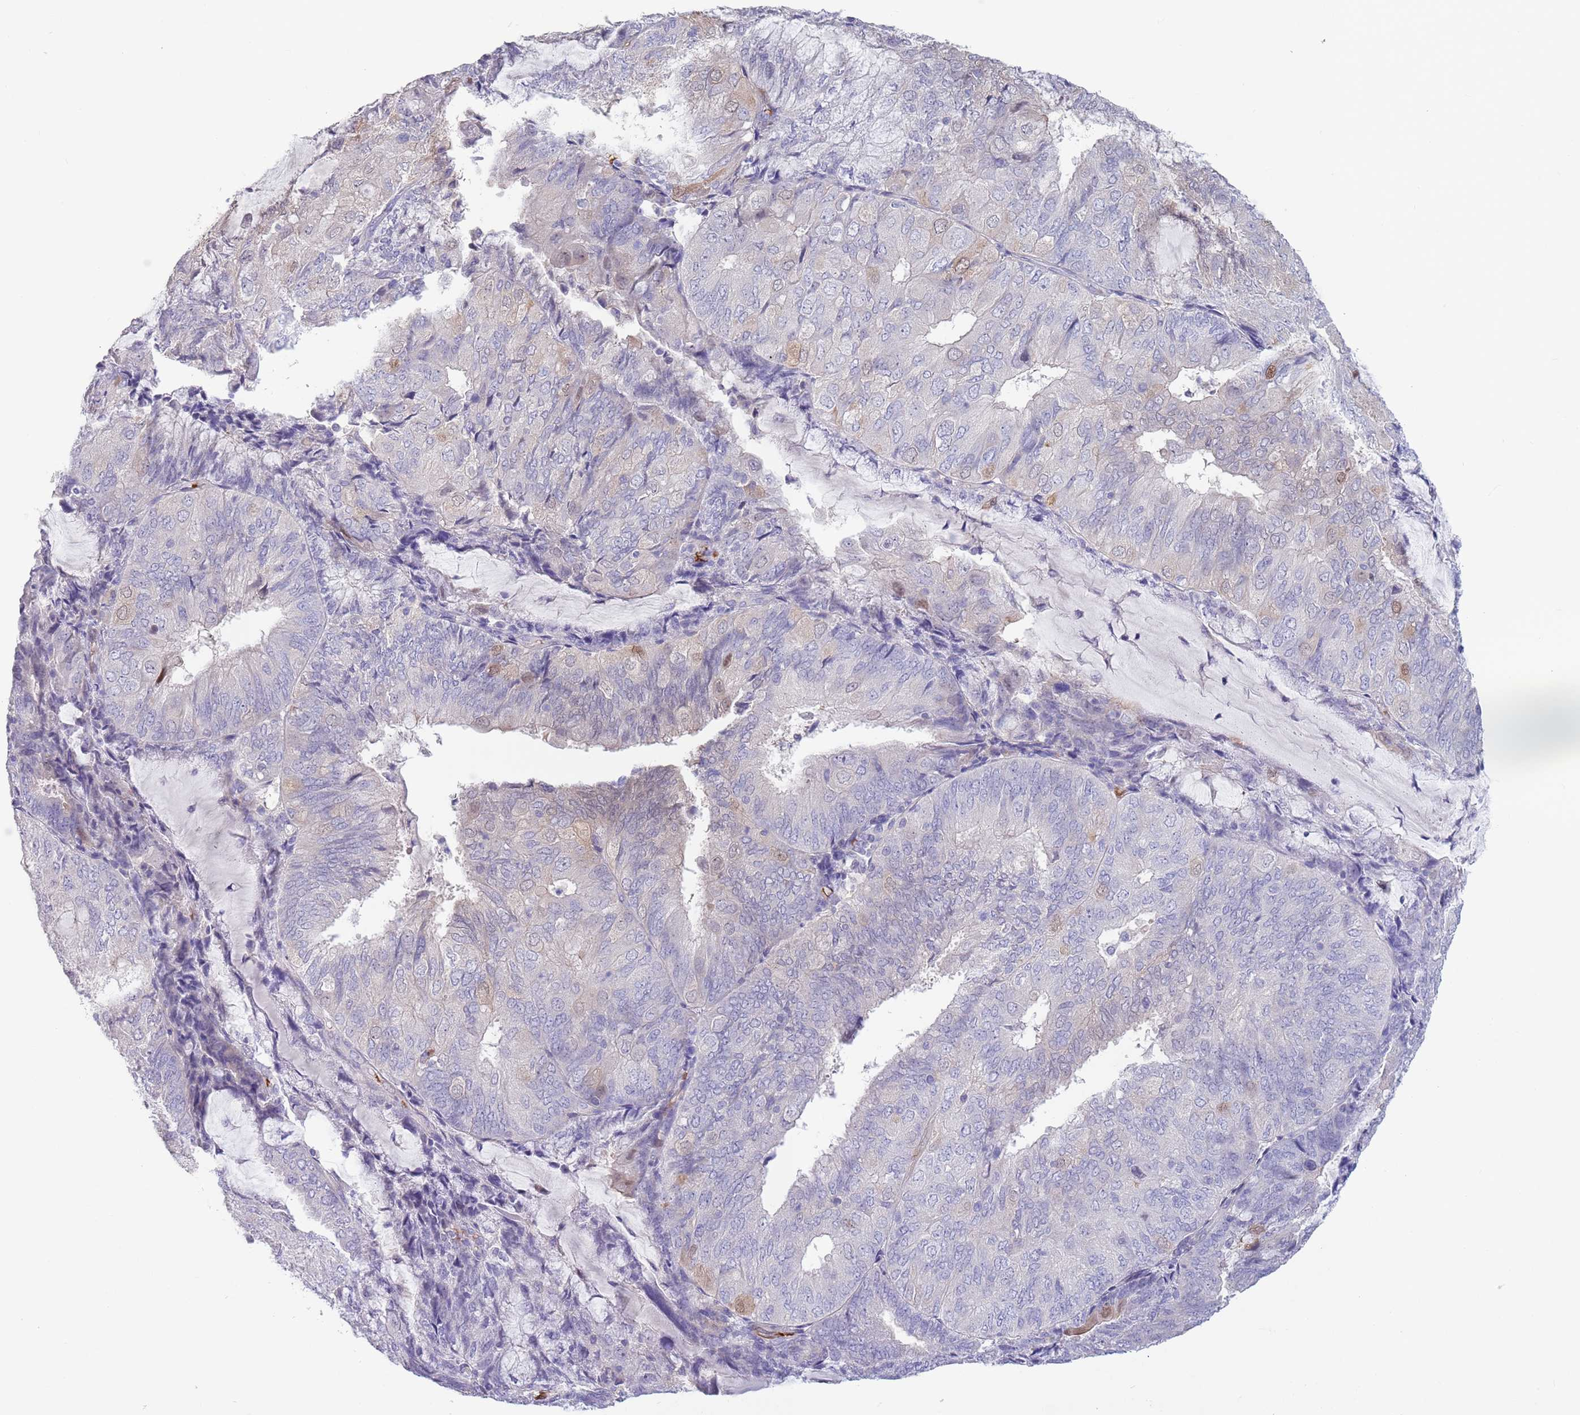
{"staining": {"intensity": "negative", "quantity": "none", "location": "none"}, "tissue": "endometrial cancer", "cell_type": "Tumor cells", "image_type": "cancer", "snomed": [{"axis": "morphology", "description": "Adenocarcinoma, NOS"}, {"axis": "topography", "description": "Endometrium"}], "caption": "Immunohistochemistry micrograph of neoplastic tissue: human endometrial adenocarcinoma stained with DAB reveals no significant protein staining in tumor cells.", "gene": "ZNF14", "patient": {"sex": "female", "age": 81}}